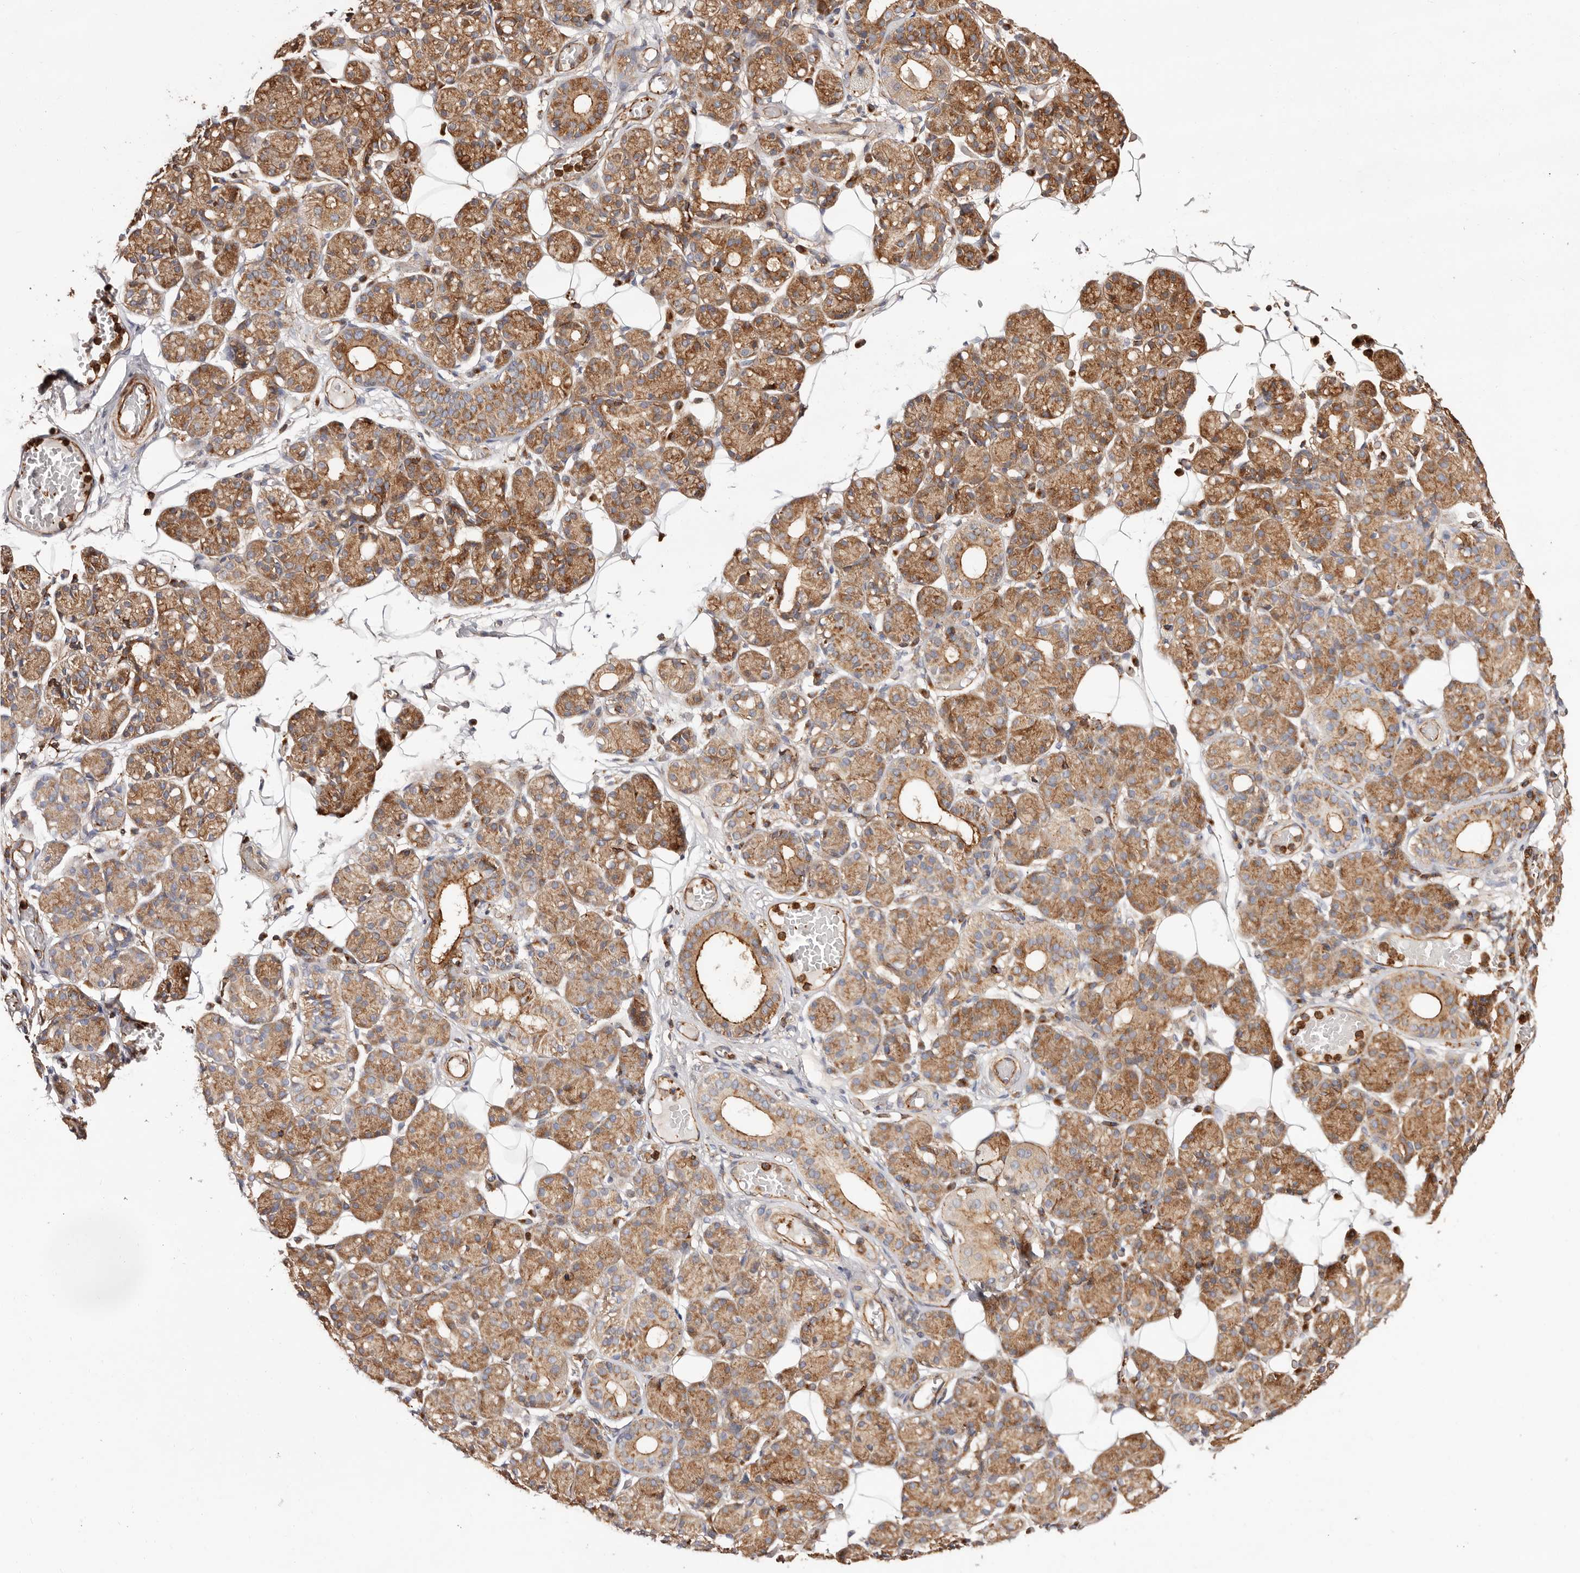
{"staining": {"intensity": "moderate", "quantity": "25%-75%", "location": "cytoplasmic/membranous"}, "tissue": "salivary gland", "cell_type": "Glandular cells", "image_type": "normal", "snomed": [{"axis": "morphology", "description": "Normal tissue, NOS"}, {"axis": "topography", "description": "Salivary gland"}], "caption": "Human salivary gland stained for a protein (brown) reveals moderate cytoplasmic/membranous positive expression in about 25%-75% of glandular cells.", "gene": "PTPN22", "patient": {"sex": "male", "age": 63}}